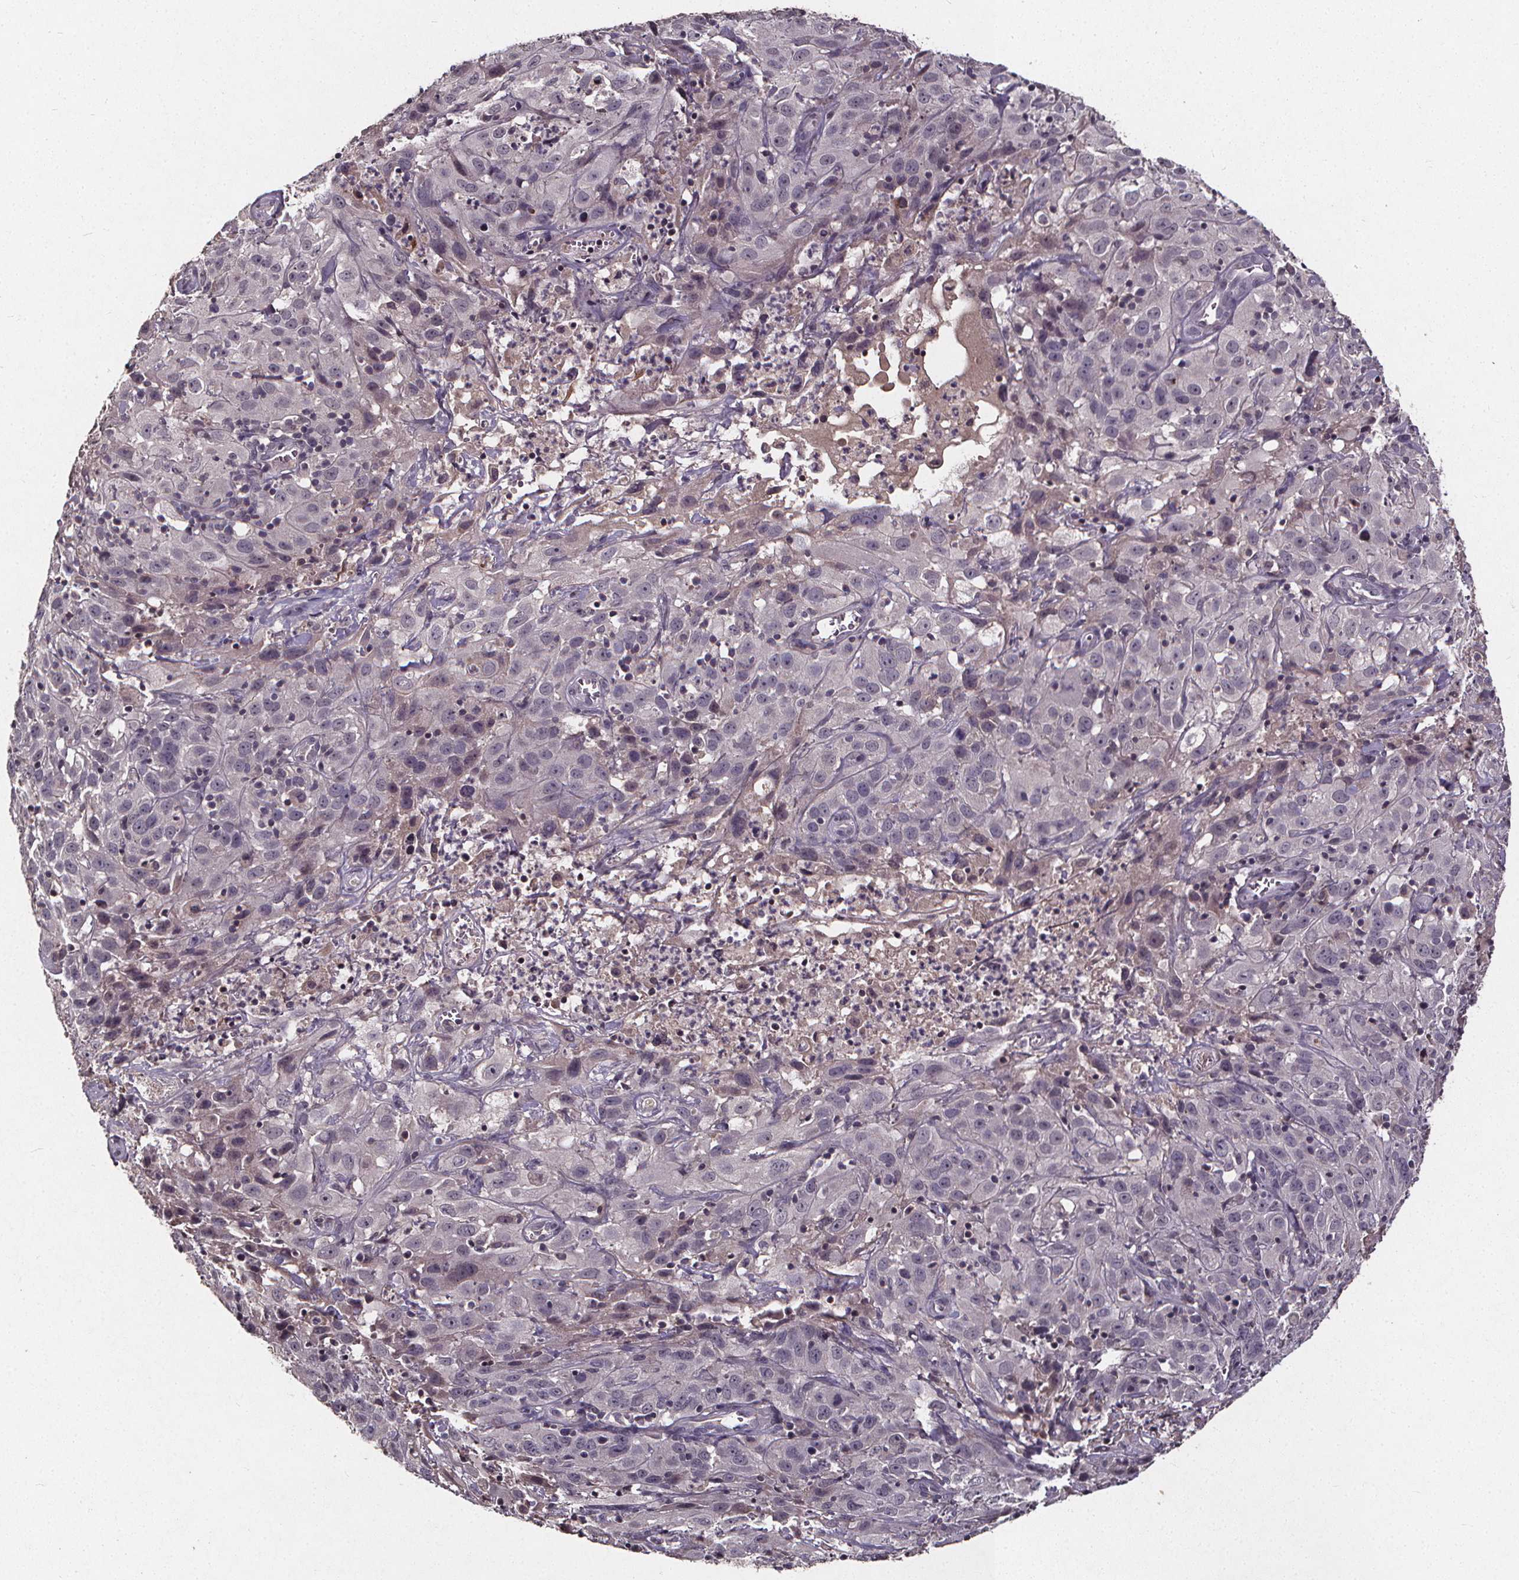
{"staining": {"intensity": "negative", "quantity": "none", "location": "none"}, "tissue": "cervical cancer", "cell_type": "Tumor cells", "image_type": "cancer", "snomed": [{"axis": "morphology", "description": "Squamous cell carcinoma, NOS"}, {"axis": "topography", "description": "Cervix"}], "caption": "Protein analysis of squamous cell carcinoma (cervical) shows no significant expression in tumor cells.", "gene": "SPAG8", "patient": {"sex": "female", "age": 32}}